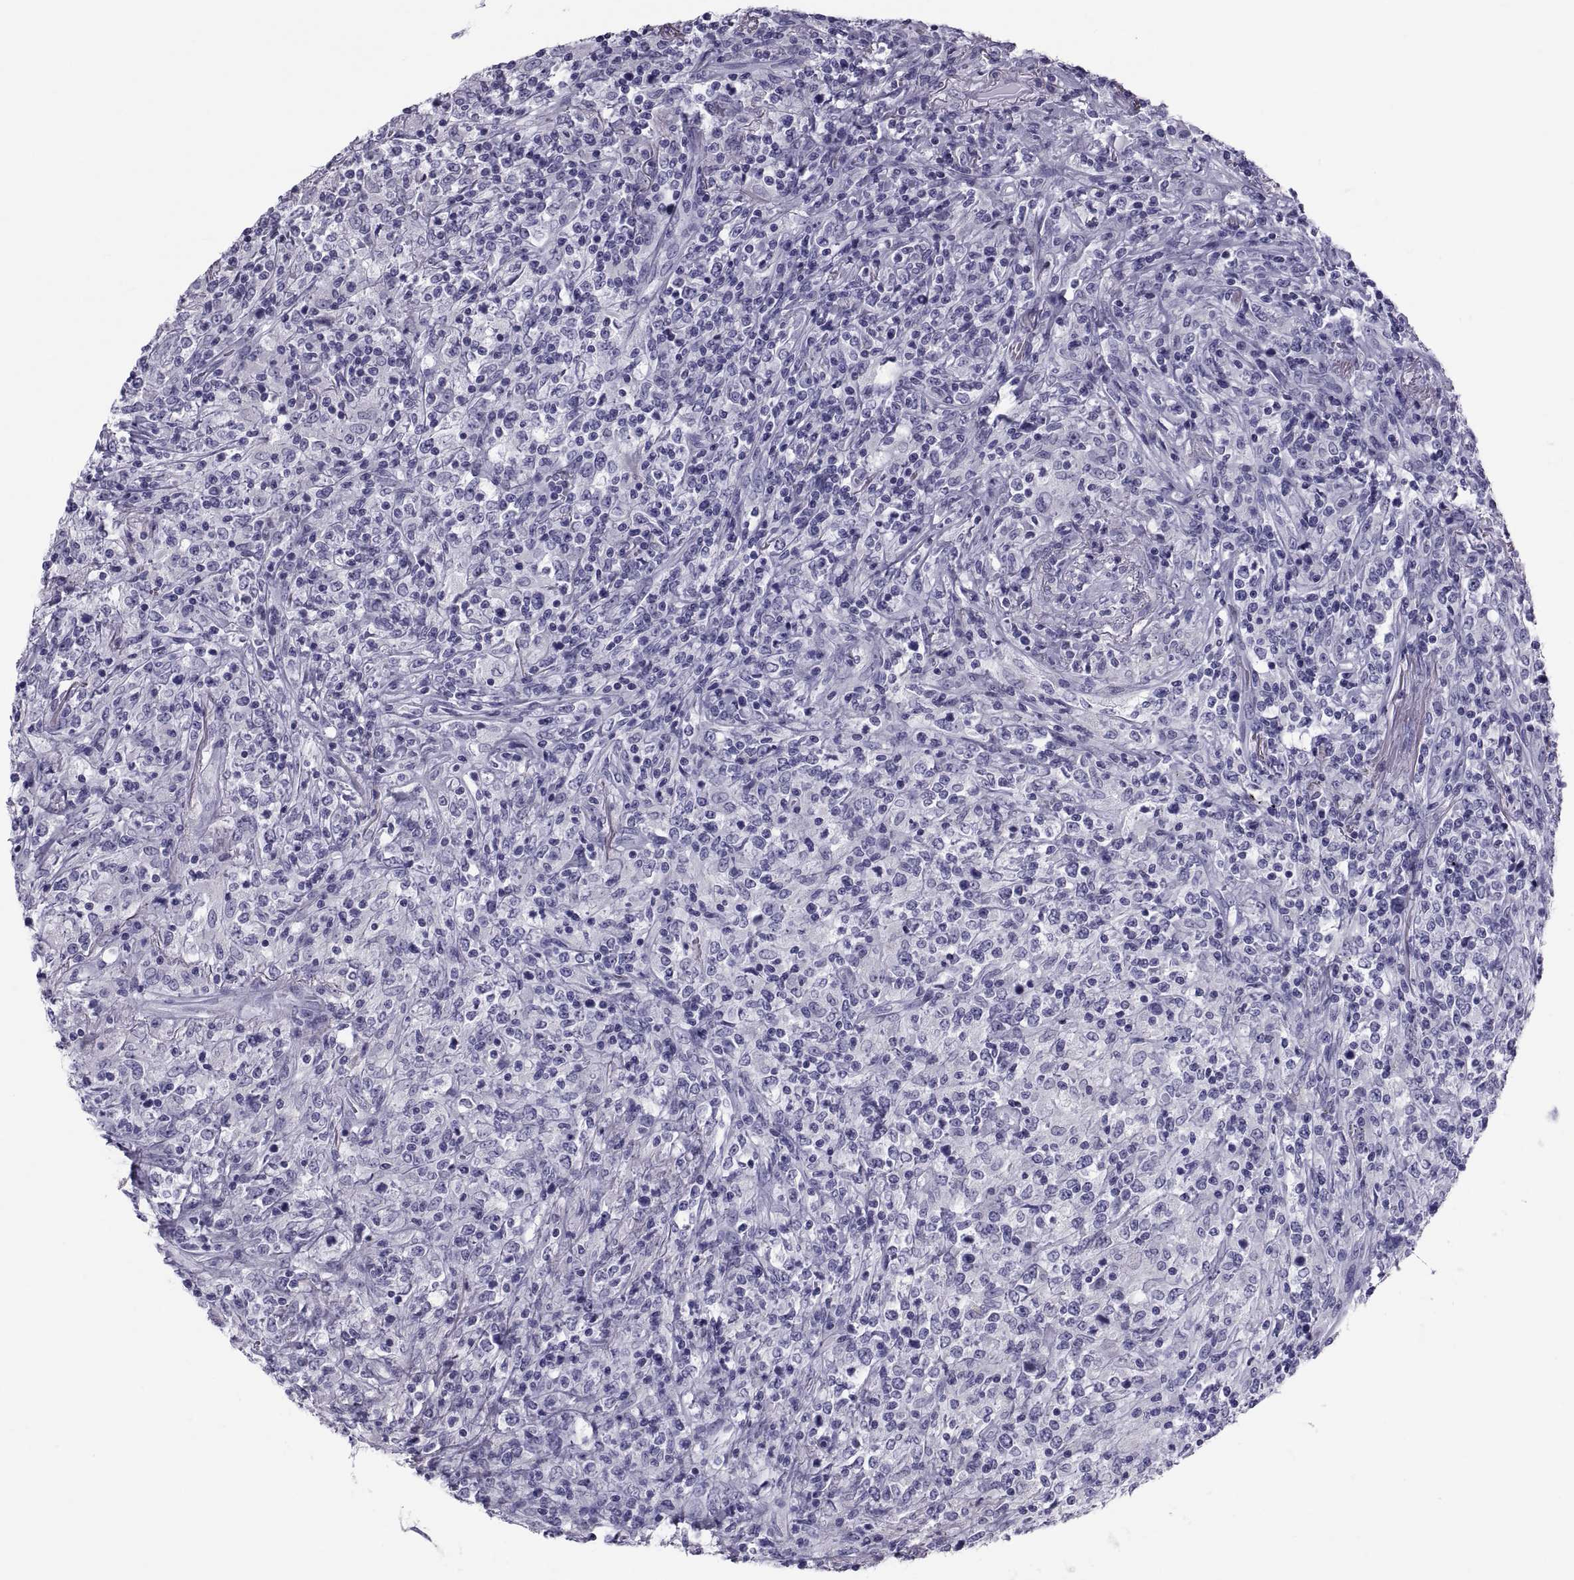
{"staining": {"intensity": "negative", "quantity": "none", "location": "none"}, "tissue": "lymphoma", "cell_type": "Tumor cells", "image_type": "cancer", "snomed": [{"axis": "morphology", "description": "Malignant lymphoma, non-Hodgkin's type, High grade"}, {"axis": "topography", "description": "Lung"}], "caption": "IHC of human high-grade malignant lymphoma, non-Hodgkin's type displays no expression in tumor cells.", "gene": "DEFB129", "patient": {"sex": "male", "age": 79}}